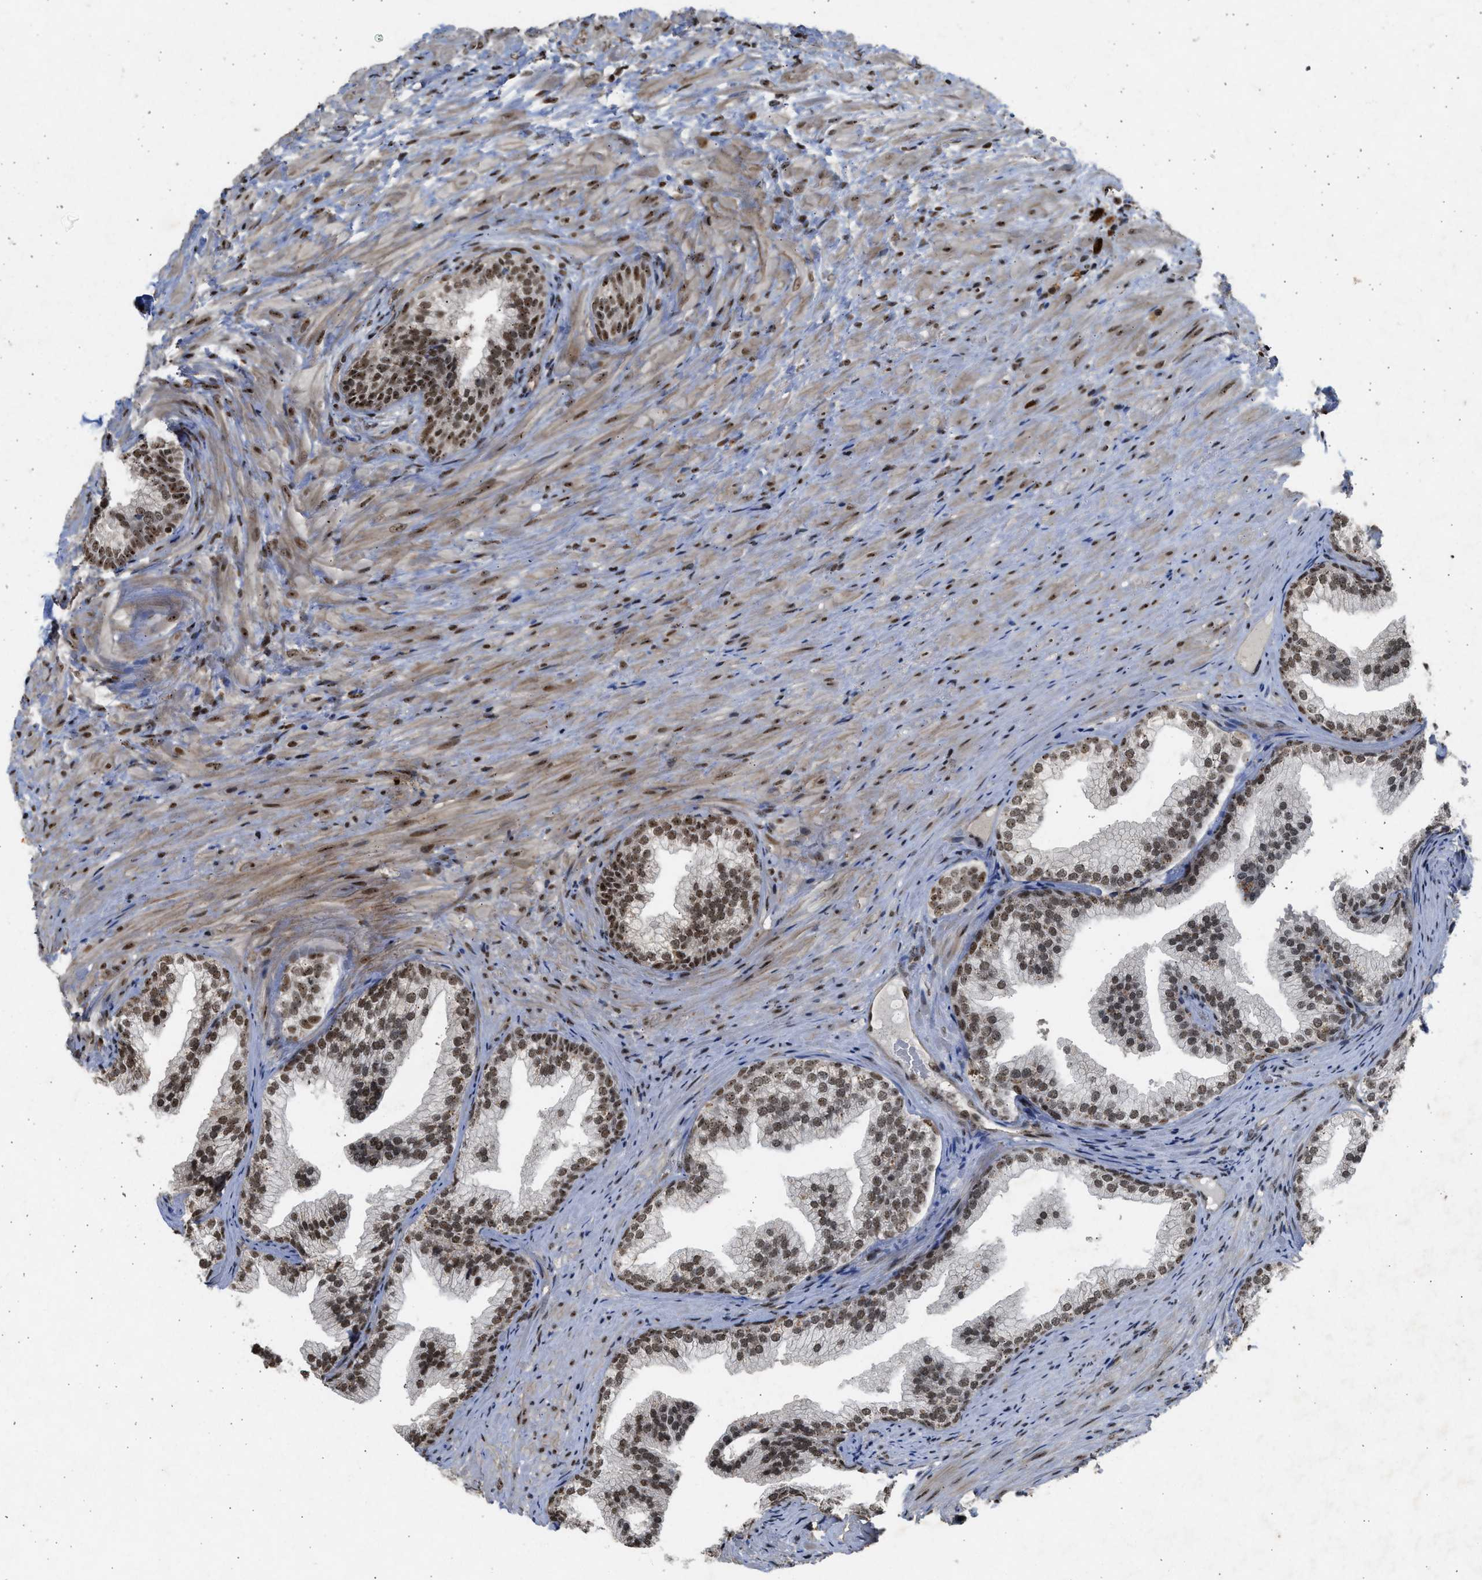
{"staining": {"intensity": "moderate", "quantity": ">75%", "location": "nuclear"}, "tissue": "prostate", "cell_type": "Glandular cells", "image_type": "normal", "snomed": [{"axis": "morphology", "description": "Normal tissue, NOS"}, {"axis": "topography", "description": "Prostate"}], "caption": "A medium amount of moderate nuclear positivity is identified in approximately >75% of glandular cells in benign prostate. The staining was performed using DAB to visualize the protein expression in brown, while the nuclei were stained in blue with hematoxylin (Magnification: 20x).", "gene": "TFDP2", "patient": {"sex": "male", "age": 76}}